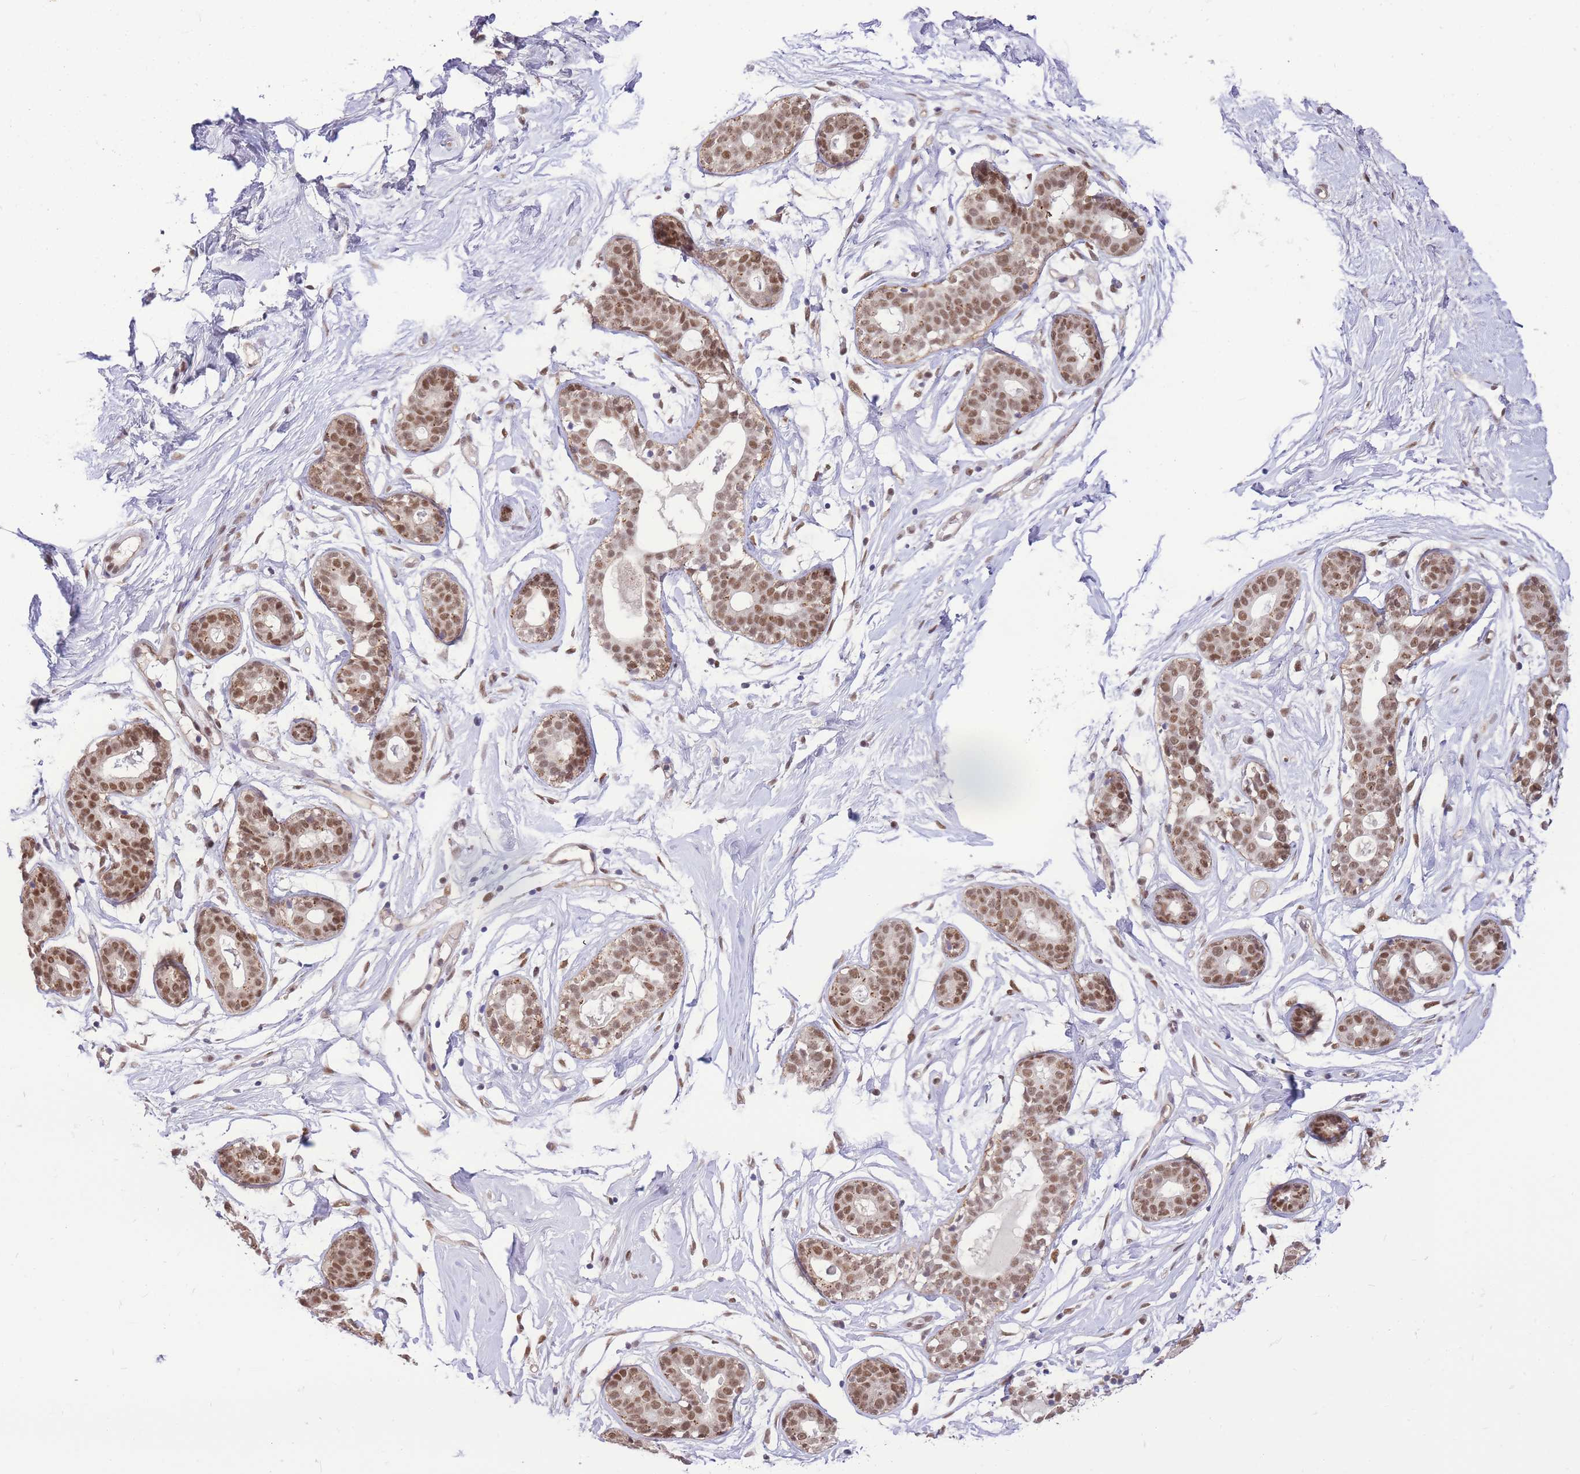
{"staining": {"intensity": "moderate", "quantity": ">75%", "location": "nuclear"}, "tissue": "breast", "cell_type": "Adipocytes", "image_type": "normal", "snomed": [{"axis": "morphology", "description": "Normal tissue, NOS"}, {"axis": "morphology", "description": "Adenoma, NOS"}, {"axis": "topography", "description": "Breast"}], "caption": "Protein staining reveals moderate nuclear expression in about >75% of adipocytes in normal breast.", "gene": "UBXN7", "patient": {"sex": "female", "age": 23}}